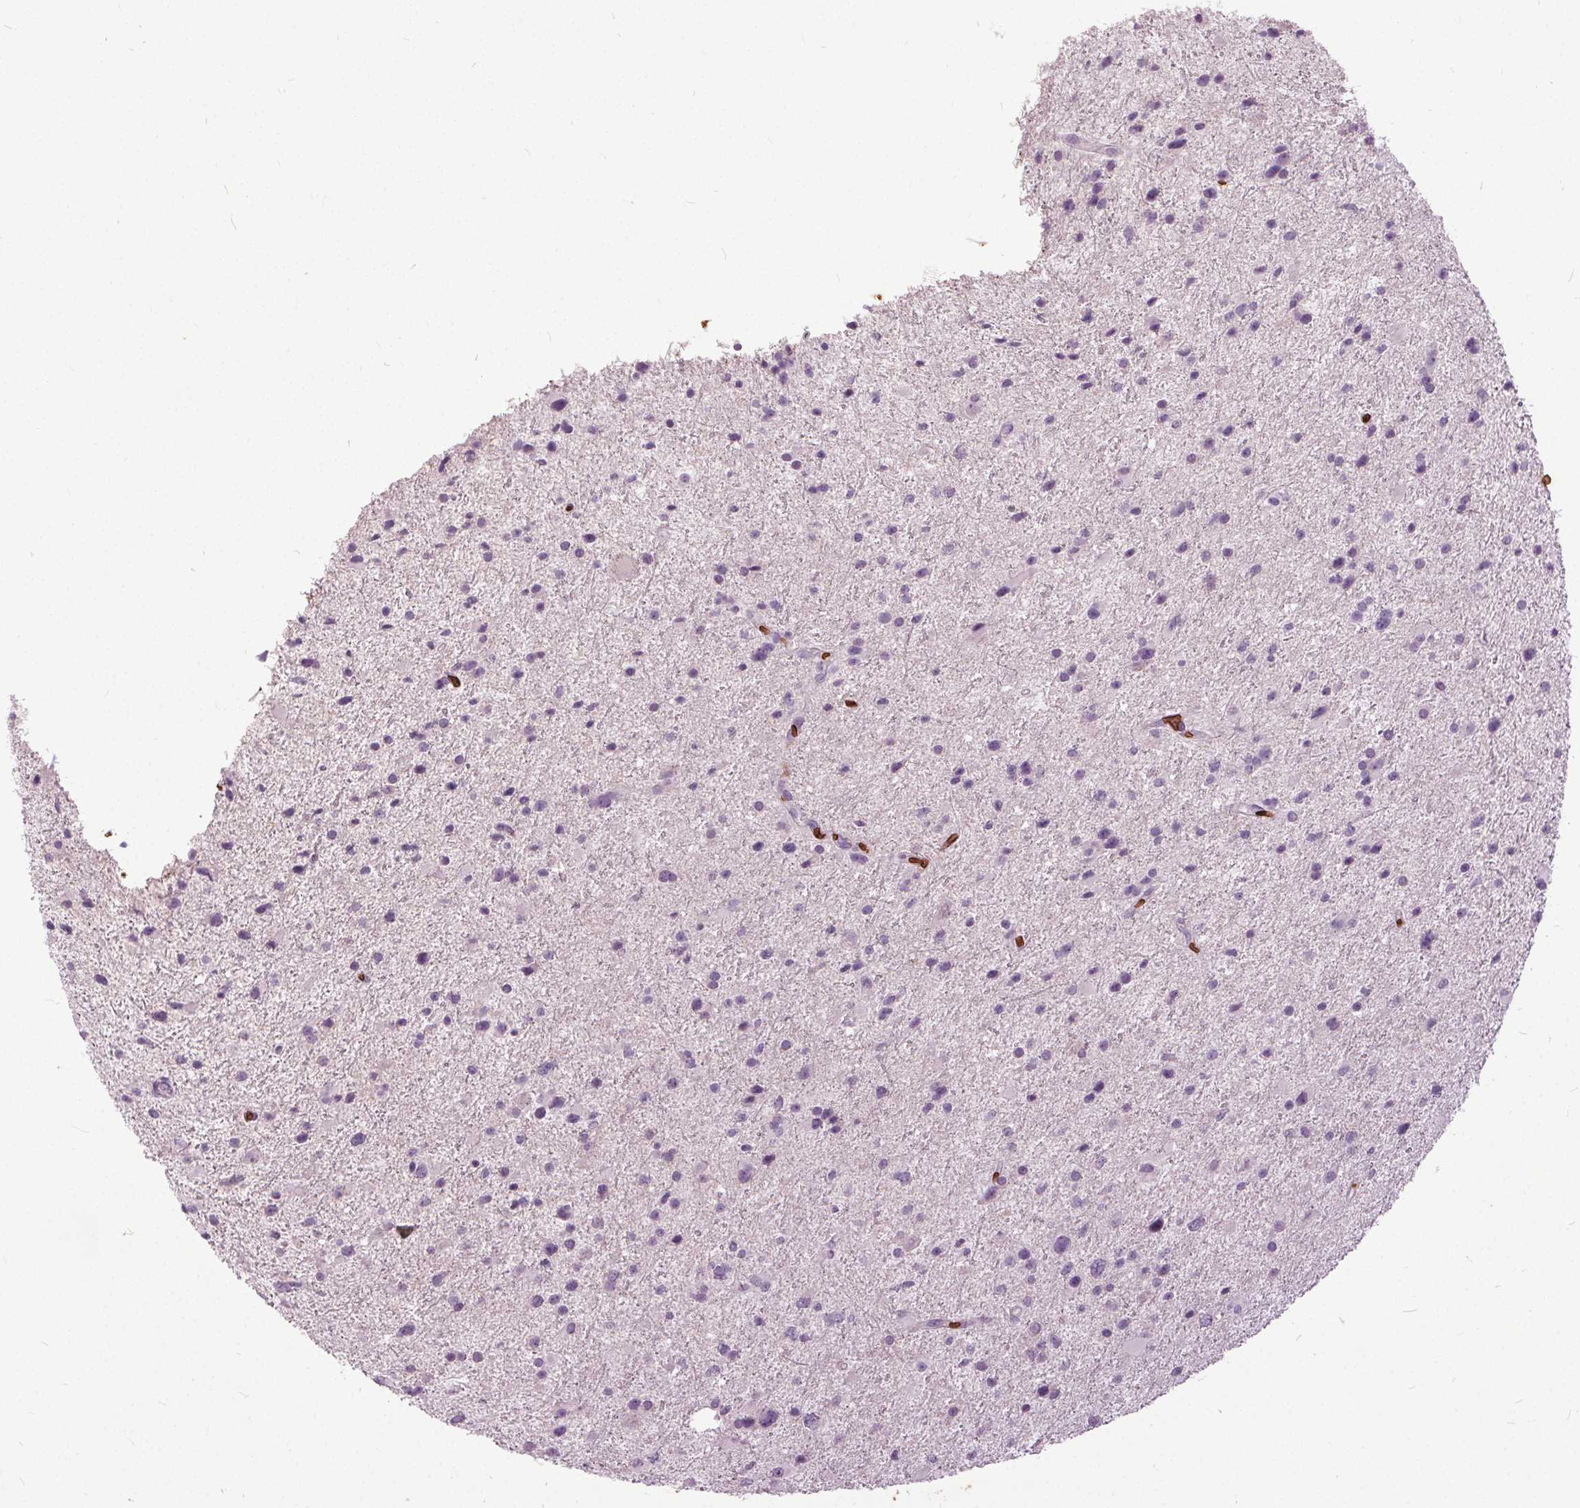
{"staining": {"intensity": "negative", "quantity": "none", "location": "none"}, "tissue": "glioma", "cell_type": "Tumor cells", "image_type": "cancer", "snomed": [{"axis": "morphology", "description": "Glioma, malignant, Low grade"}, {"axis": "topography", "description": "Brain"}], "caption": "This micrograph is of glioma stained with immunohistochemistry to label a protein in brown with the nuclei are counter-stained blue. There is no staining in tumor cells.", "gene": "SLC4A1", "patient": {"sex": "female", "age": 32}}